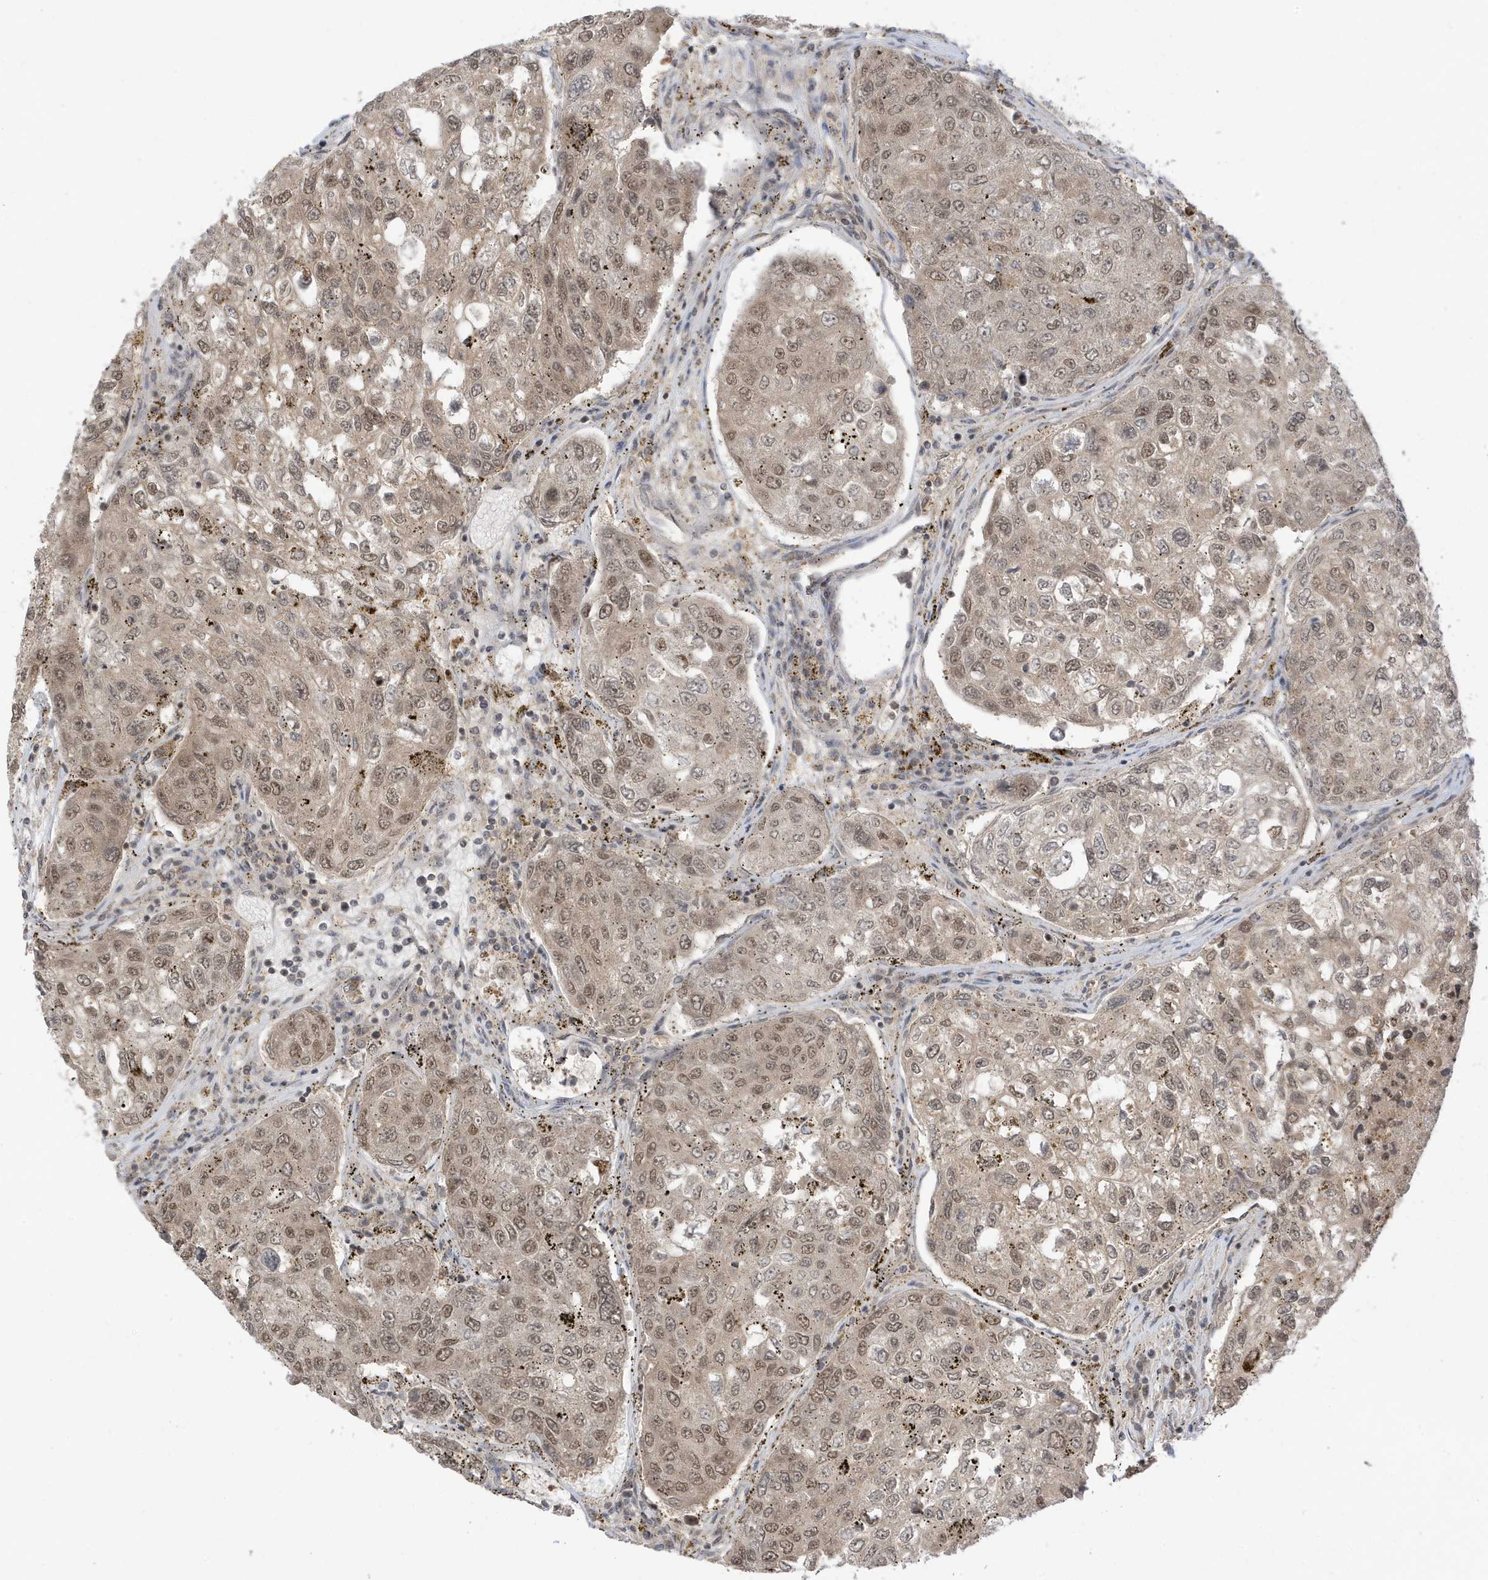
{"staining": {"intensity": "moderate", "quantity": ">75%", "location": "nuclear"}, "tissue": "urothelial cancer", "cell_type": "Tumor cells", "image_type": "cancer", "snomed": [{"axis": "morphology", "description": "Urothelial carcinoma, High grade"}, {"axis": "topography", "description": "Lymph node"}, {"axis": "topography", "description": "Urinary bladder"}], "caption": "High-power microscopy captured an IHC photomicrograph of urothelial cancer, revealing moderate nuclear positivity in about >75% of tumor cells.", "gene": "TAB3", "patient": {"sex": "male", "age": 51}}